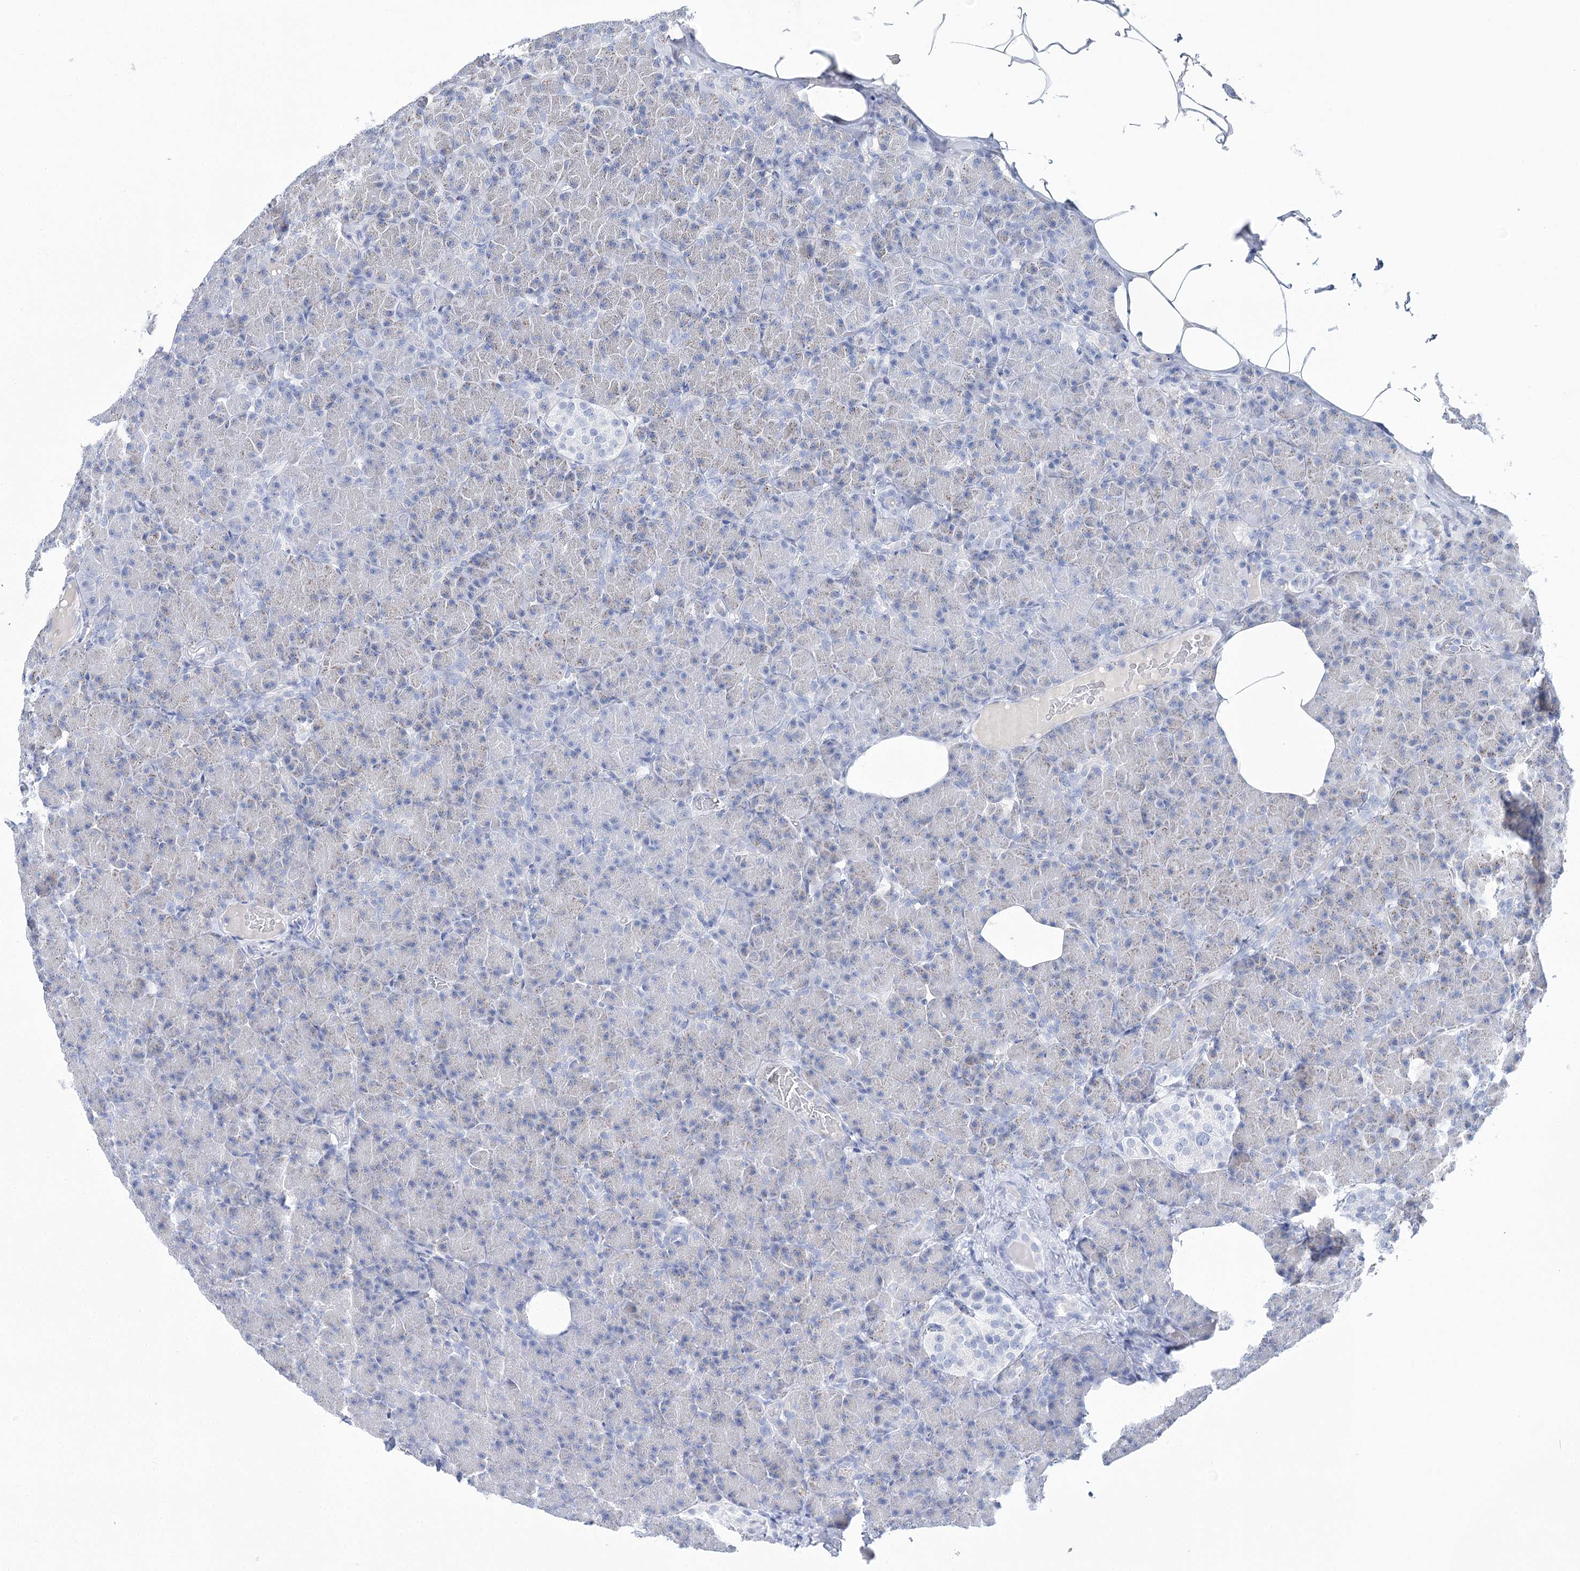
{"staining": {"intensity": "negative", "quantity": "none", "location": "none"}, "tissue": "pancreas", "cell_type": "Exocrine glandular cells", "image_type": "normal", "snomed": [{"axis": "morphology", "description": "Normal tissue, NOS"}, {"axis": "topography", "description": "Pancreas"}], "caption": "This is an immunohistochemistry micrograph of normal human pancreas. There is no expression in exocrine glandular cells.", "gene": "CSN3", "patient": {"sex": "female", "age": 43}}